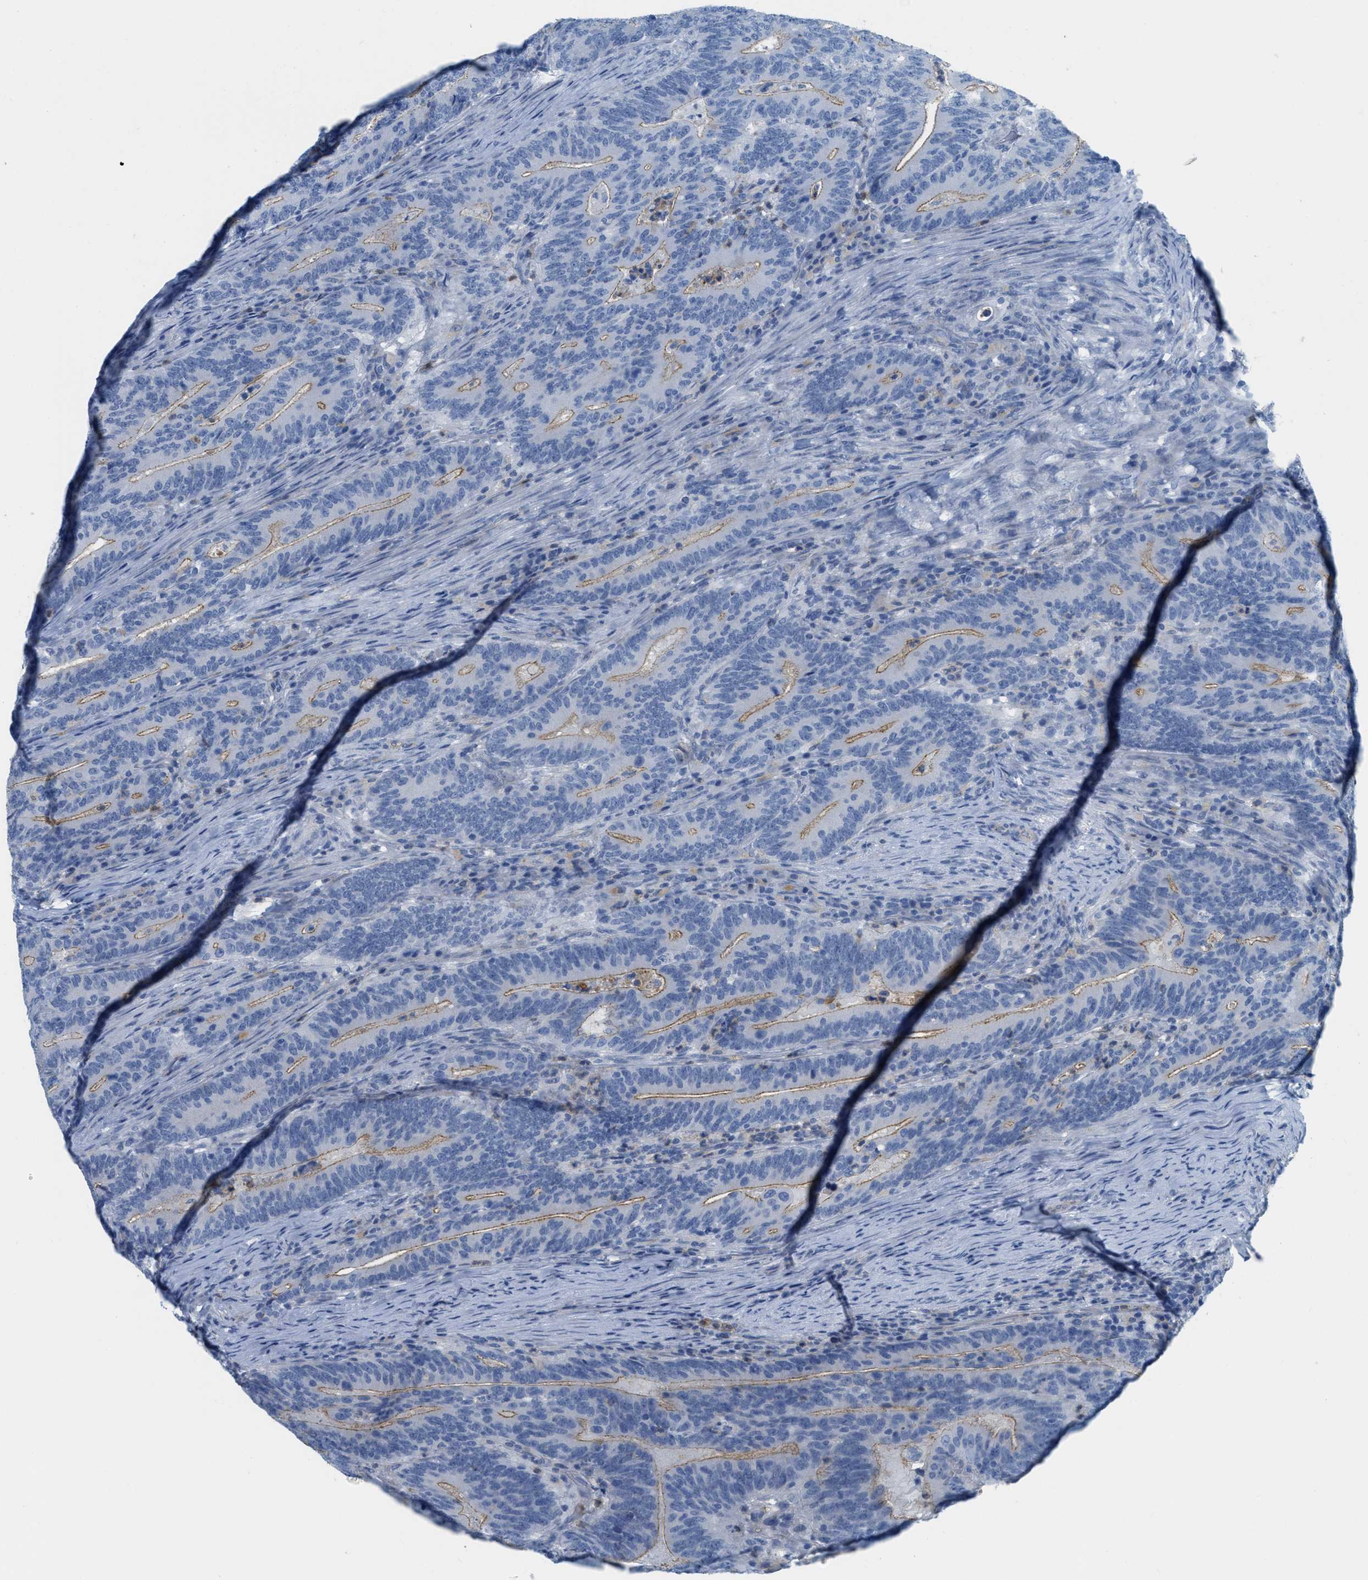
{"staining": {"intensity": "weak", "quantity": "25%-75%", "location": "cytoplasmic/membranous"}, "tissue": "colorectal cancer", "cell_type": "Tumor cells", "image_type": "cancer", "snomed": [{"axis": "morphology", "description": "Adenocarcinoma, NOS"}, {"axis": "topography", "description": "Colon"}], "caption": "Brown immunohistochemical staining in human colorectal cancer (adenocarcinoma) shows weak cytoplasmic/membranous positivity in approximately 25%-75% of tumor cells.", "gene": "CRB3", "patient": {"sex": "female", "age": 66}}